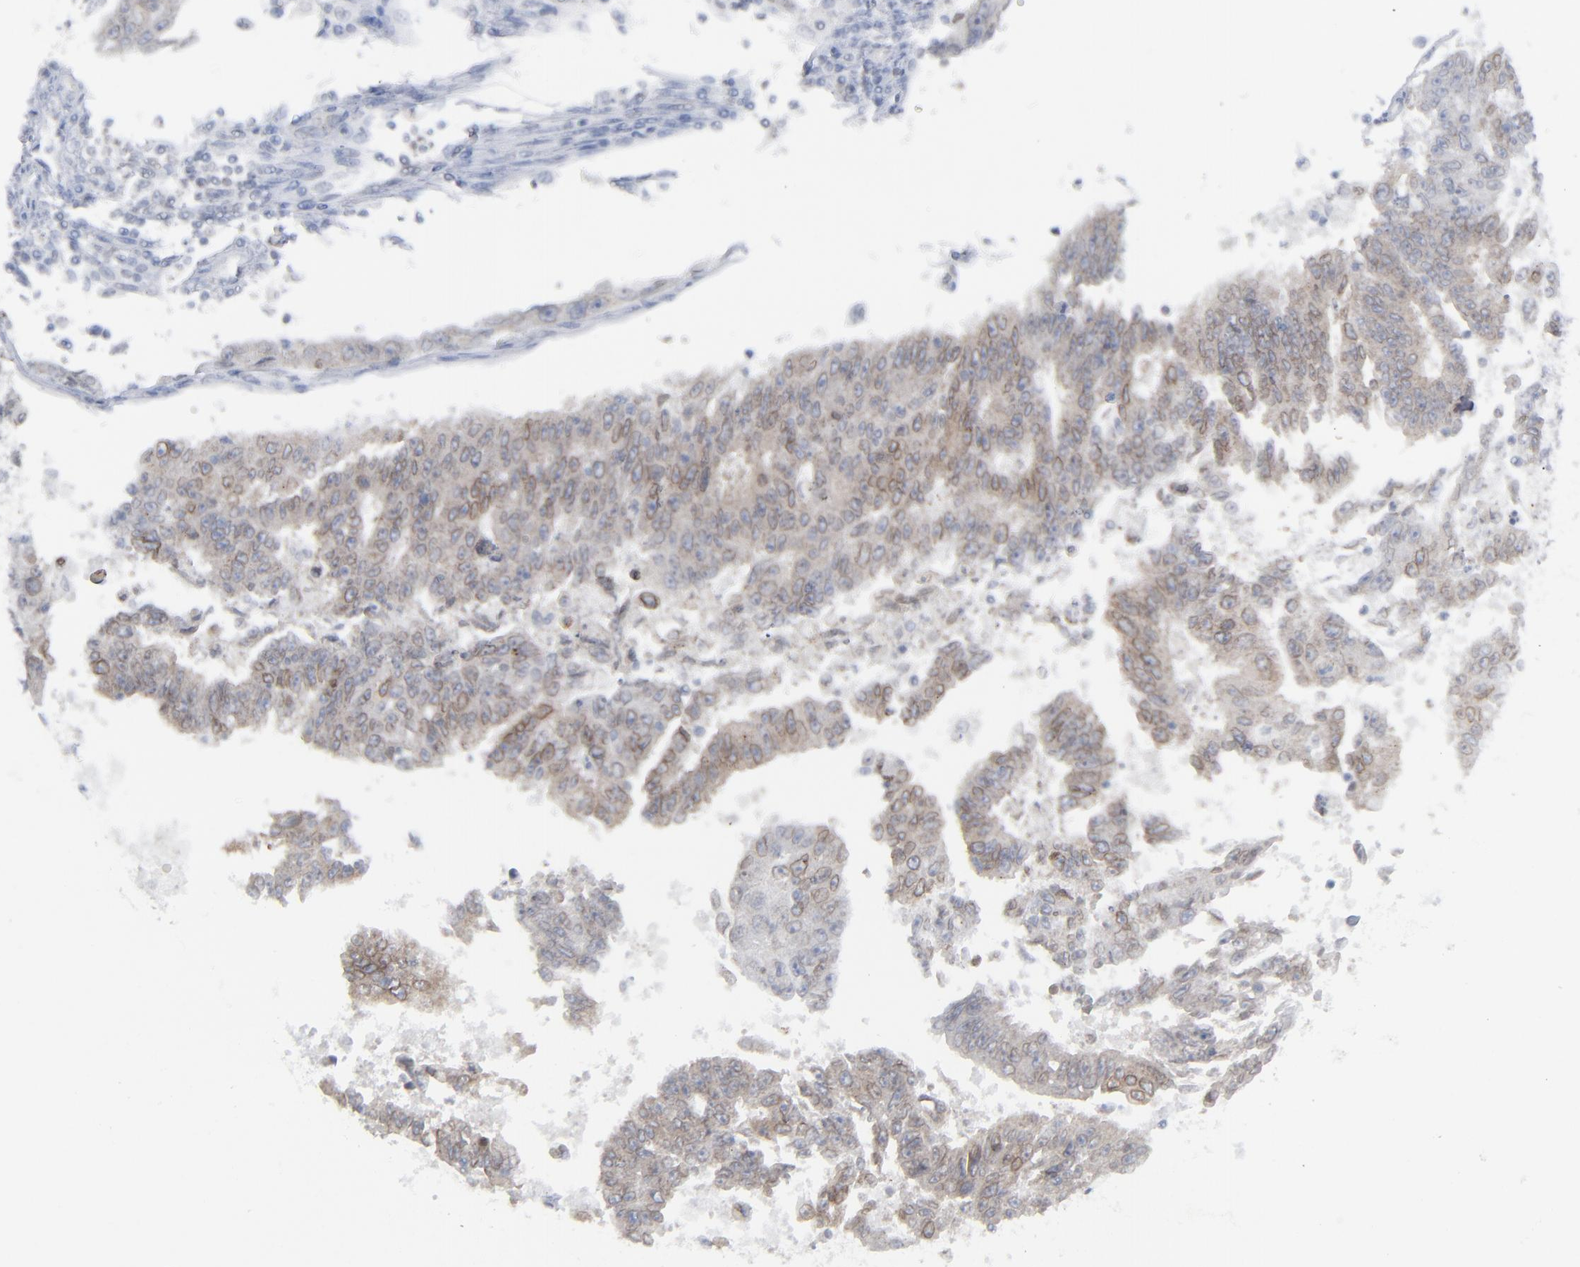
{"staining": {"intensity": "moderate", "quantity": "25%-75%", "location": "cytoplasmic/membranous"}, "tissue": "endometrial cancer", "cell_type": "Tumor cells", "image_type": "cancer", "snomed": [{"axis": "morphology", "description": "Adenocarcinoma, NOS"}, {"axis": "topography", "description": "Endometrium"}], "caption": "A brown stain highlights moderate cytoplasmic/membranous positivity of a protein in endometrial cancer tumor cells.", "gene": "NUP88", "patient": {"sex": "female", "age": 42}}